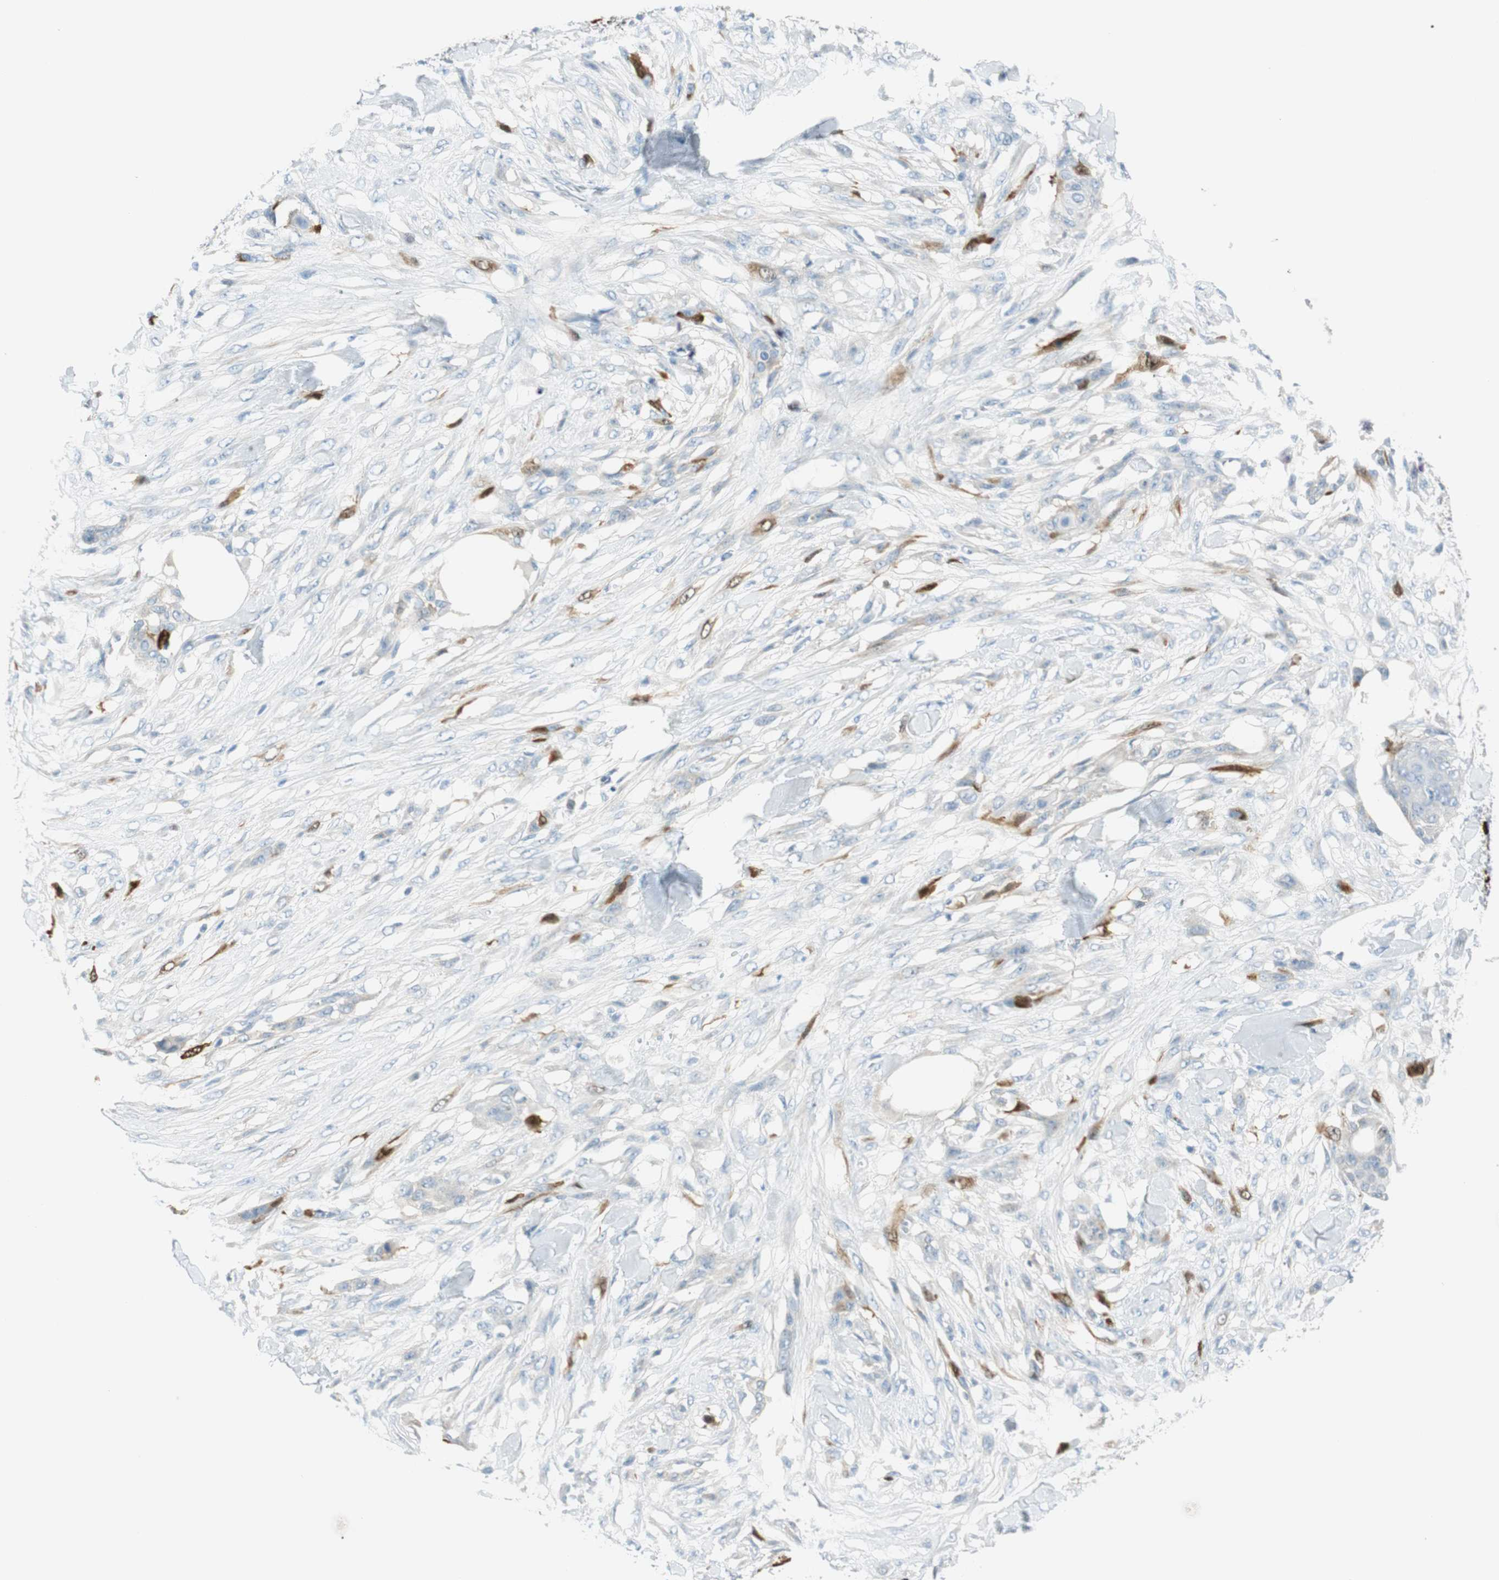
{"staining": {"intensity": "strong", "quantity": "<25%", "location": "cytoplasmic/membranous,nuclear"}, "tissue": "skin cancer", "cell_type": "Tumor cells", "image_type": "cancer", "snomed": [{"axis": "morphology", "description": "Squamous cell carcinoma, NOS"}, {"axis": "topography", "description": "Skin"}], "caption": "A medium amount of strong cytoplasmic/membranous and nuclear positivity is identified in about <25% of tumor cells in squamous cell carcinoma (skin) tissue.", "gene": "PTTG1", "patient": {"sex": "female", "age": 59}}